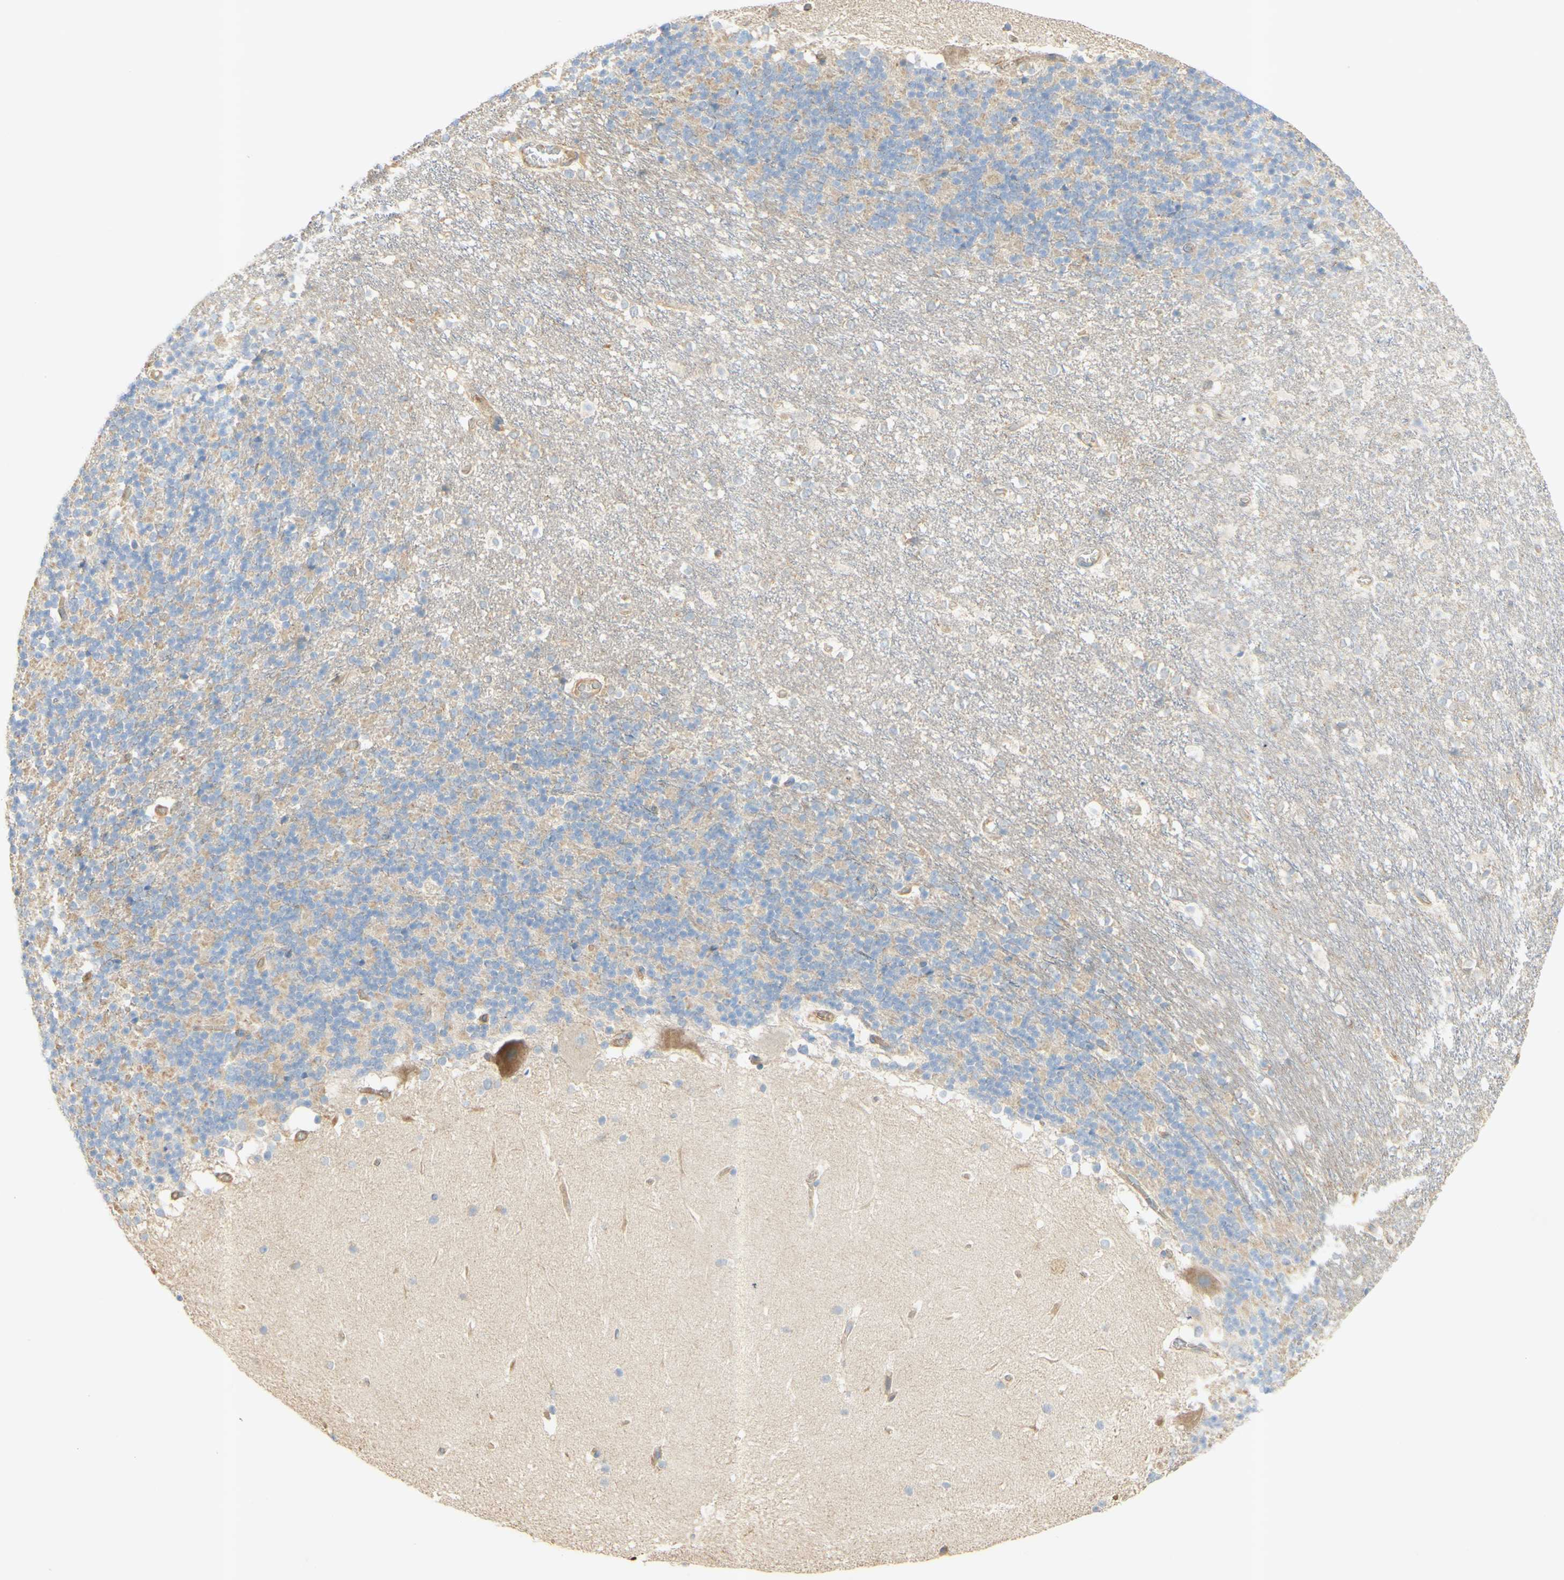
{"staining": {"intensity": "negative", "quantity": "none", "location": "none"}, "tissue": "cerebellum", "cell_type": "Cells in granular layer", "image_type": "normal", "snomed": [{"axis": "morphology", "description": "Normal tissue, NOS"}, {"axis": "topography", "description": "Cerebellum"}], "caption": "Cells in granular layer are negative for protein expression in benign human cerebellum. (DAB (3,3'-diaminobenzidine) immunohistochemistry with hematoxylin counter stain).", "gene": "IKBKG", "patient": {"sex": "female", "age": 19}}